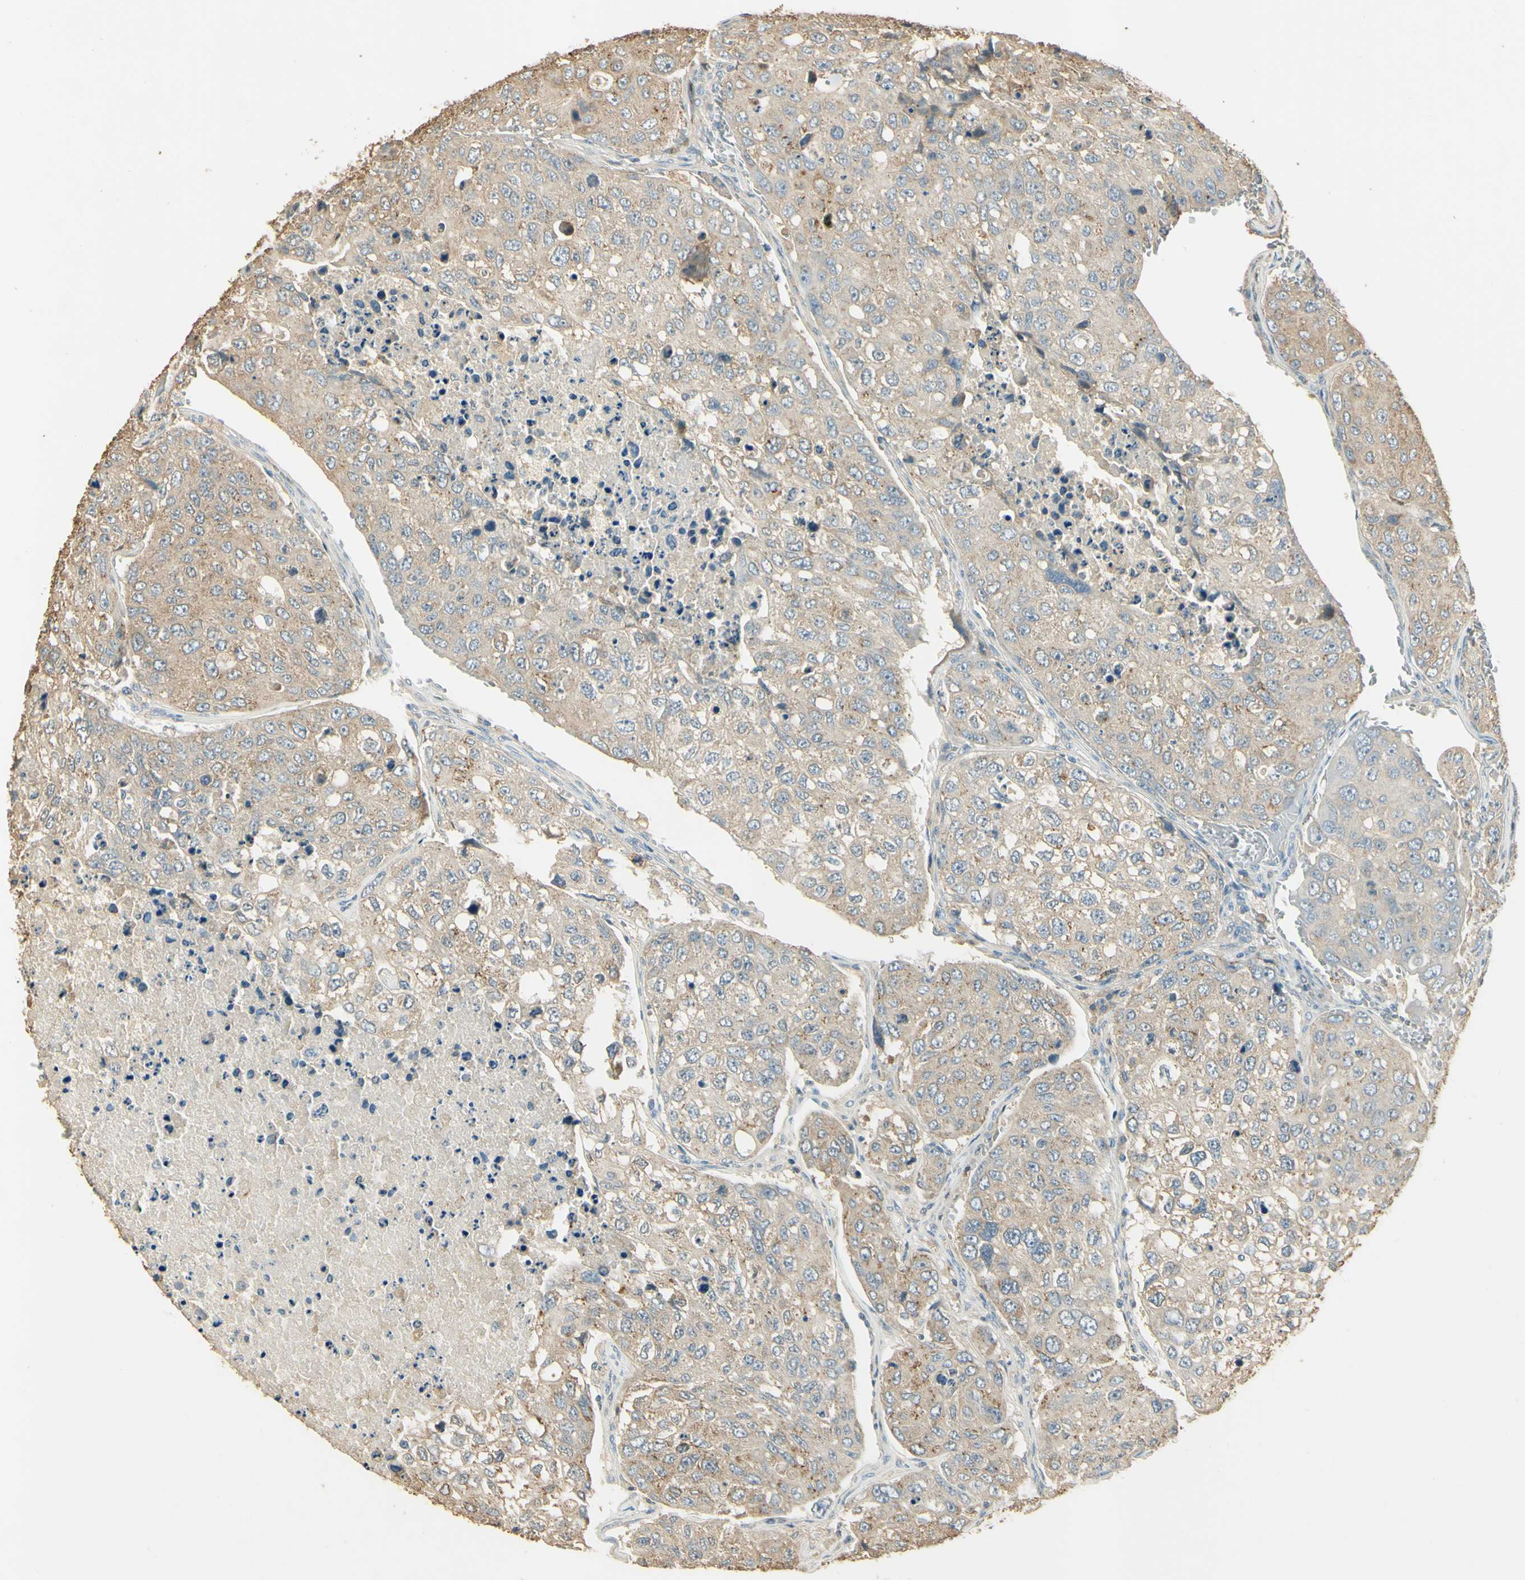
{"staining": {"intensity": "weak", "quantity": "25%-75%", "location": "cytoplasmic/membranous"}, "tissue": "urothelial cancer", "cell_type": "Tumor cells", "image_type": "cancer", "snomed": [{"axis": "morphology", "description": "Urothelial carcinoma, High grade"}, {"axis": "topography", "description": "Lymph node"}, {"axis": "topography", "description": "Urinary bladder"}], "caption": "Immunohistochemistry (DAB (3,3'-diaminobenzidine)) staining of urothelial carcinoma (high-grade) shows weak cytoplasmic/membranous protein staining in approximately 25%-75% of tumor cells. The staining is performed using DAB brown chromogen to label protein expression. The nuclei are counter-stained blue using hematoxylin.", "gene": "UXS1", "patient": {"sex": "male", "age": 51}}